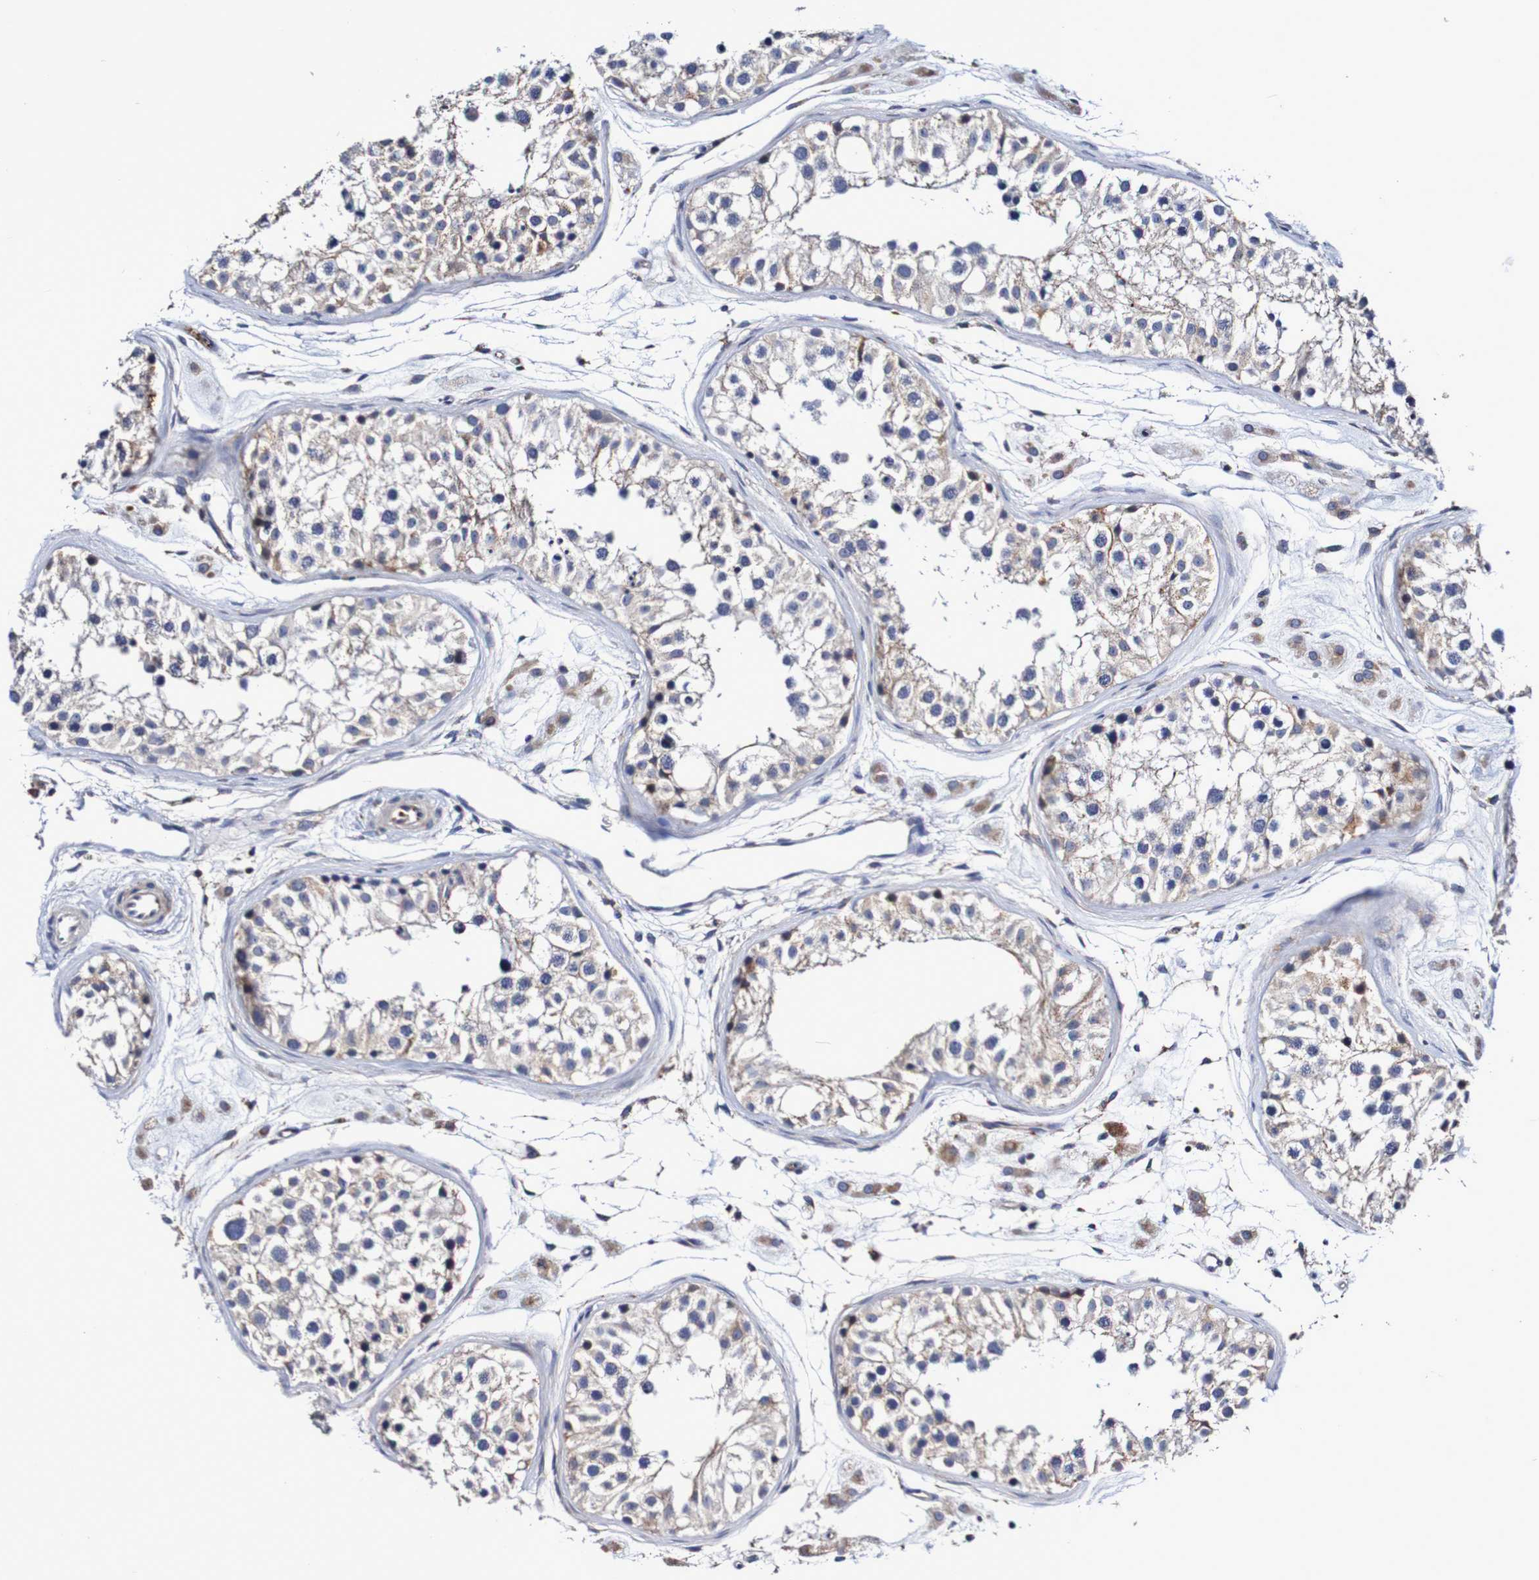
{"staining": {"intensity": "weak", "quantity": ">75%", "location": "cytoplasmic/membranous"}, "tissue": "testis", "cell_type": "Cells in seminiferous ducts", "image_type": "normal", "snomed": [{"axis": "morphology", "description": "Normal tissue, NOS"}, {"axis": "morphology", "description": "Adenocarcinoma, metastatic, NOS"}, {"axis": "topography", "description": "Testis"}], "caption": "About >75% of cells in seminiferous ducts in normal testis demonstrate weak cytoplasmic/membranous protein positivity as visualized by brown immunohistochemical staining.", "gene": "WNT4", "patient": {"sex": "male", "age": 26}}